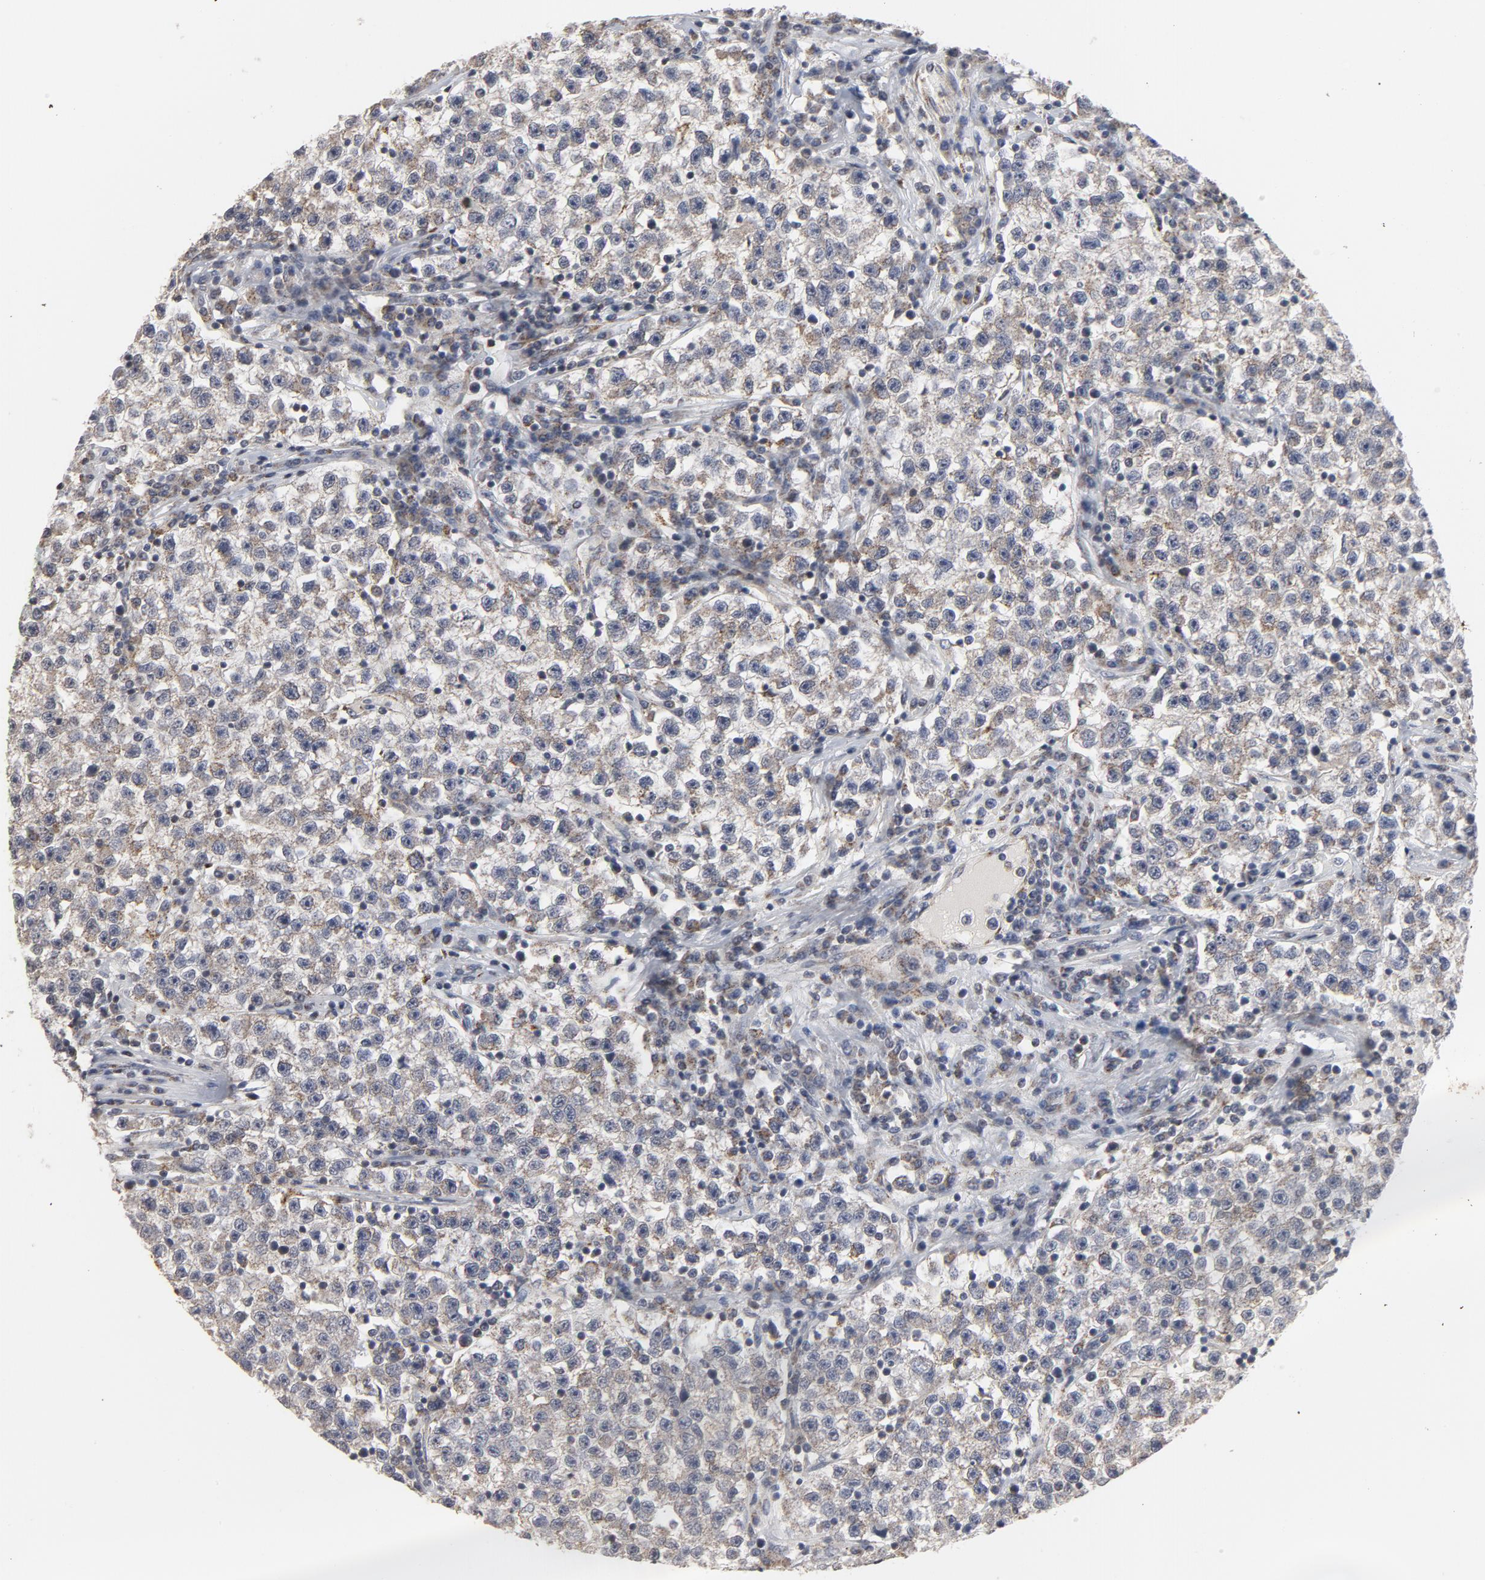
{"staining": {"intensity": "weak", "quantity": "<25%", "location": "cytoplasmic/membranous"}, "tissue": "testis cancer", "cell_type": "Tumor cells", "image_type": "cancer", "snomed": [{"axis": "morphology", "description": "Seminoma, NOS"}, {"axis": "topography", "description": "Testis"}], "caption": "Immunohistochemistry (IHC) micrograph of seminoma (testis) stained for a protein (brown), which shows no staining in tumor cells. (Brightfield microscopy of DAB immunohistochemistry at high magnification).", "gene": "PPP1R1B", "patient": {"sex": "male", "age": 22}}